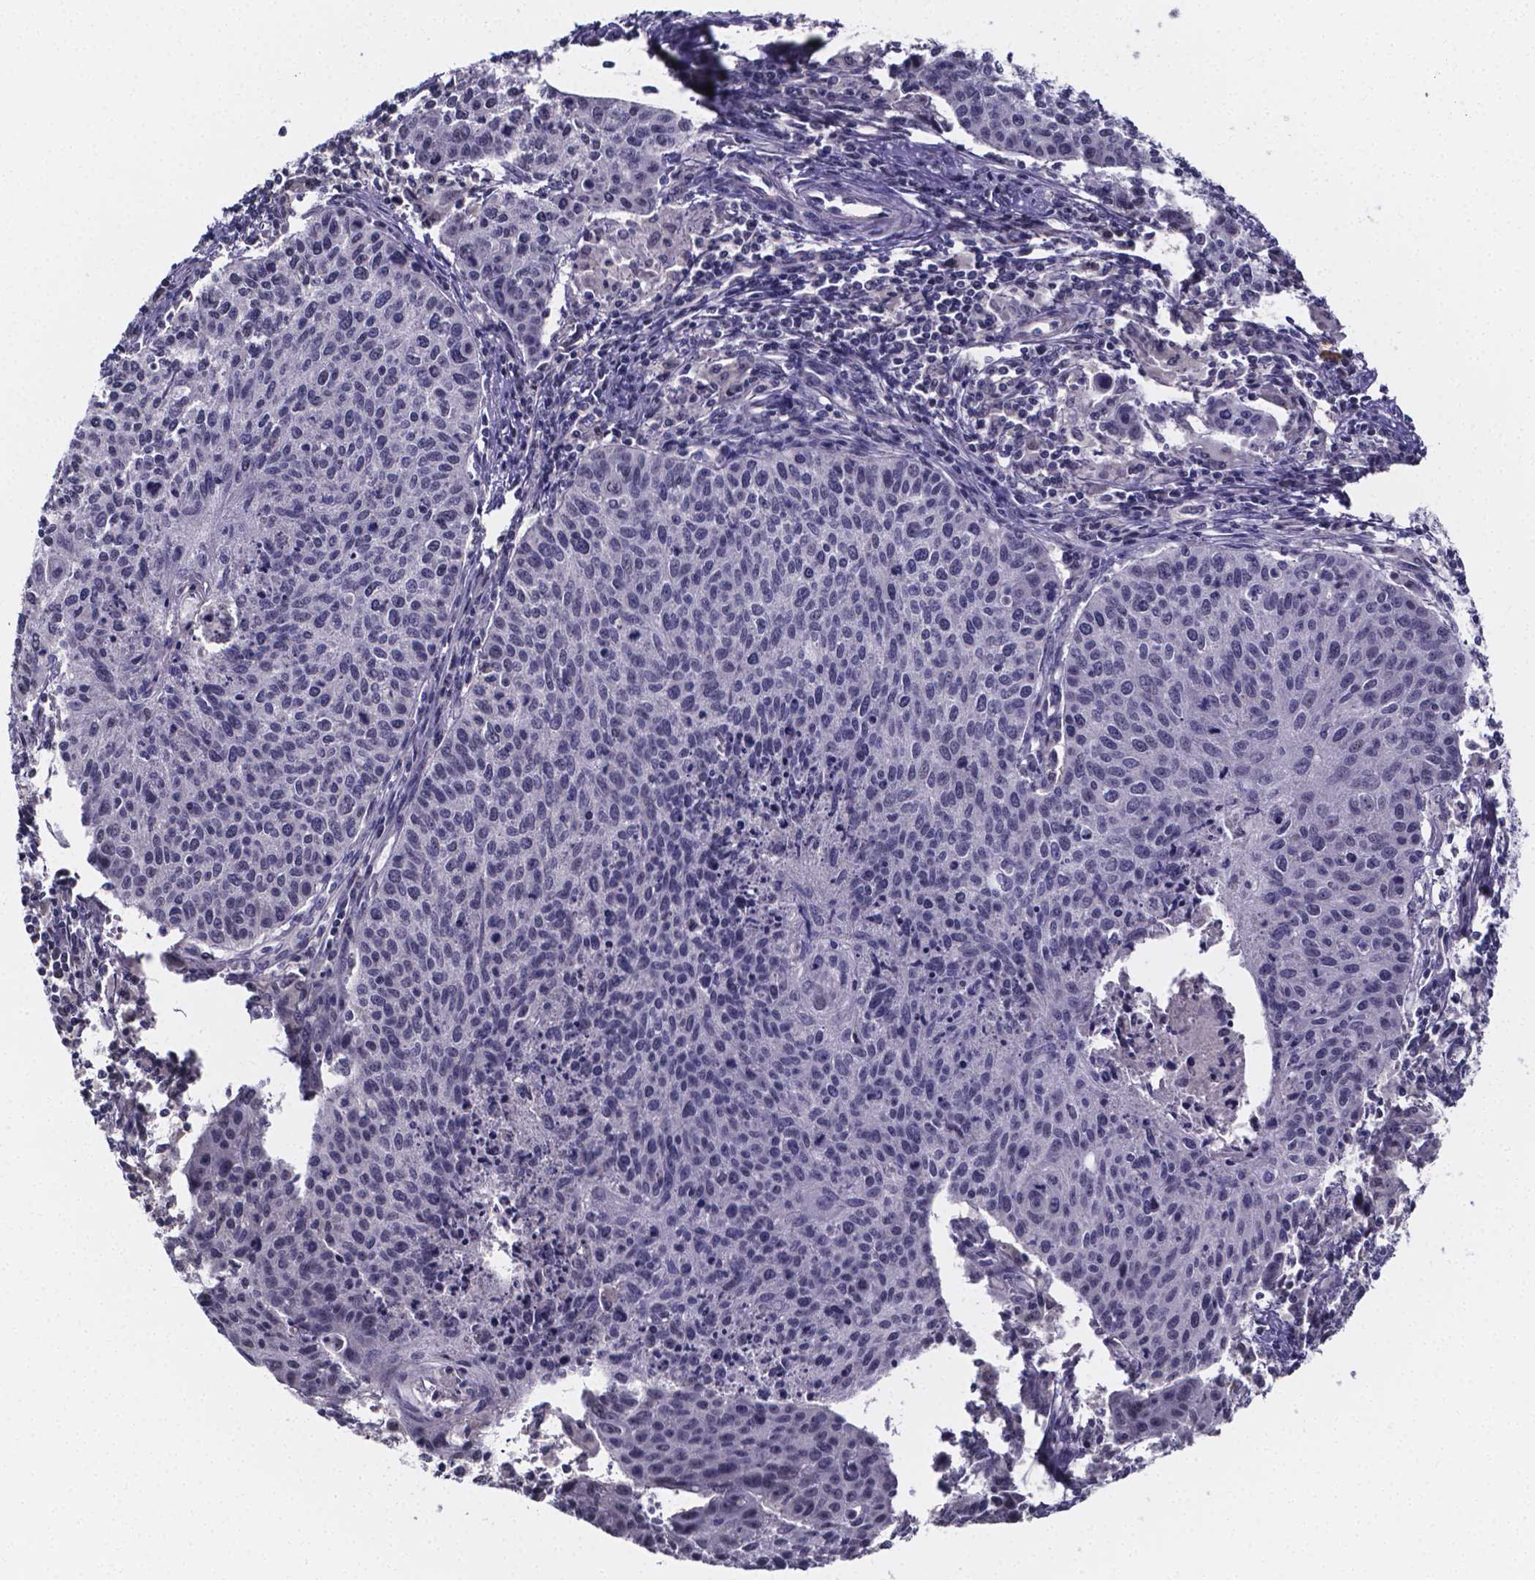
{"staining": {"intensity": "negative", "quantity": "none", "location": "none"}, "tissue": "cervical cancer", "cell_type": "Tumor cells", "image_type": "cancer", "snomed": [{"axis": "morphology", "description": "Squamous cell carcinoma, NOS"}, {"axis": "topography", "description": "Cervix"}], "caption": "Immunohistochemistry (IHC) micrograph of neoplastic tissue: cervical cancer (squamous cell carcinoma) stained with DAB (3,3'-diaminobenzidine) demonstrates no significant protein staining in tumor cells.", "gene": "IZUMO1", "patient": {"sex": "female", "age": 38}}